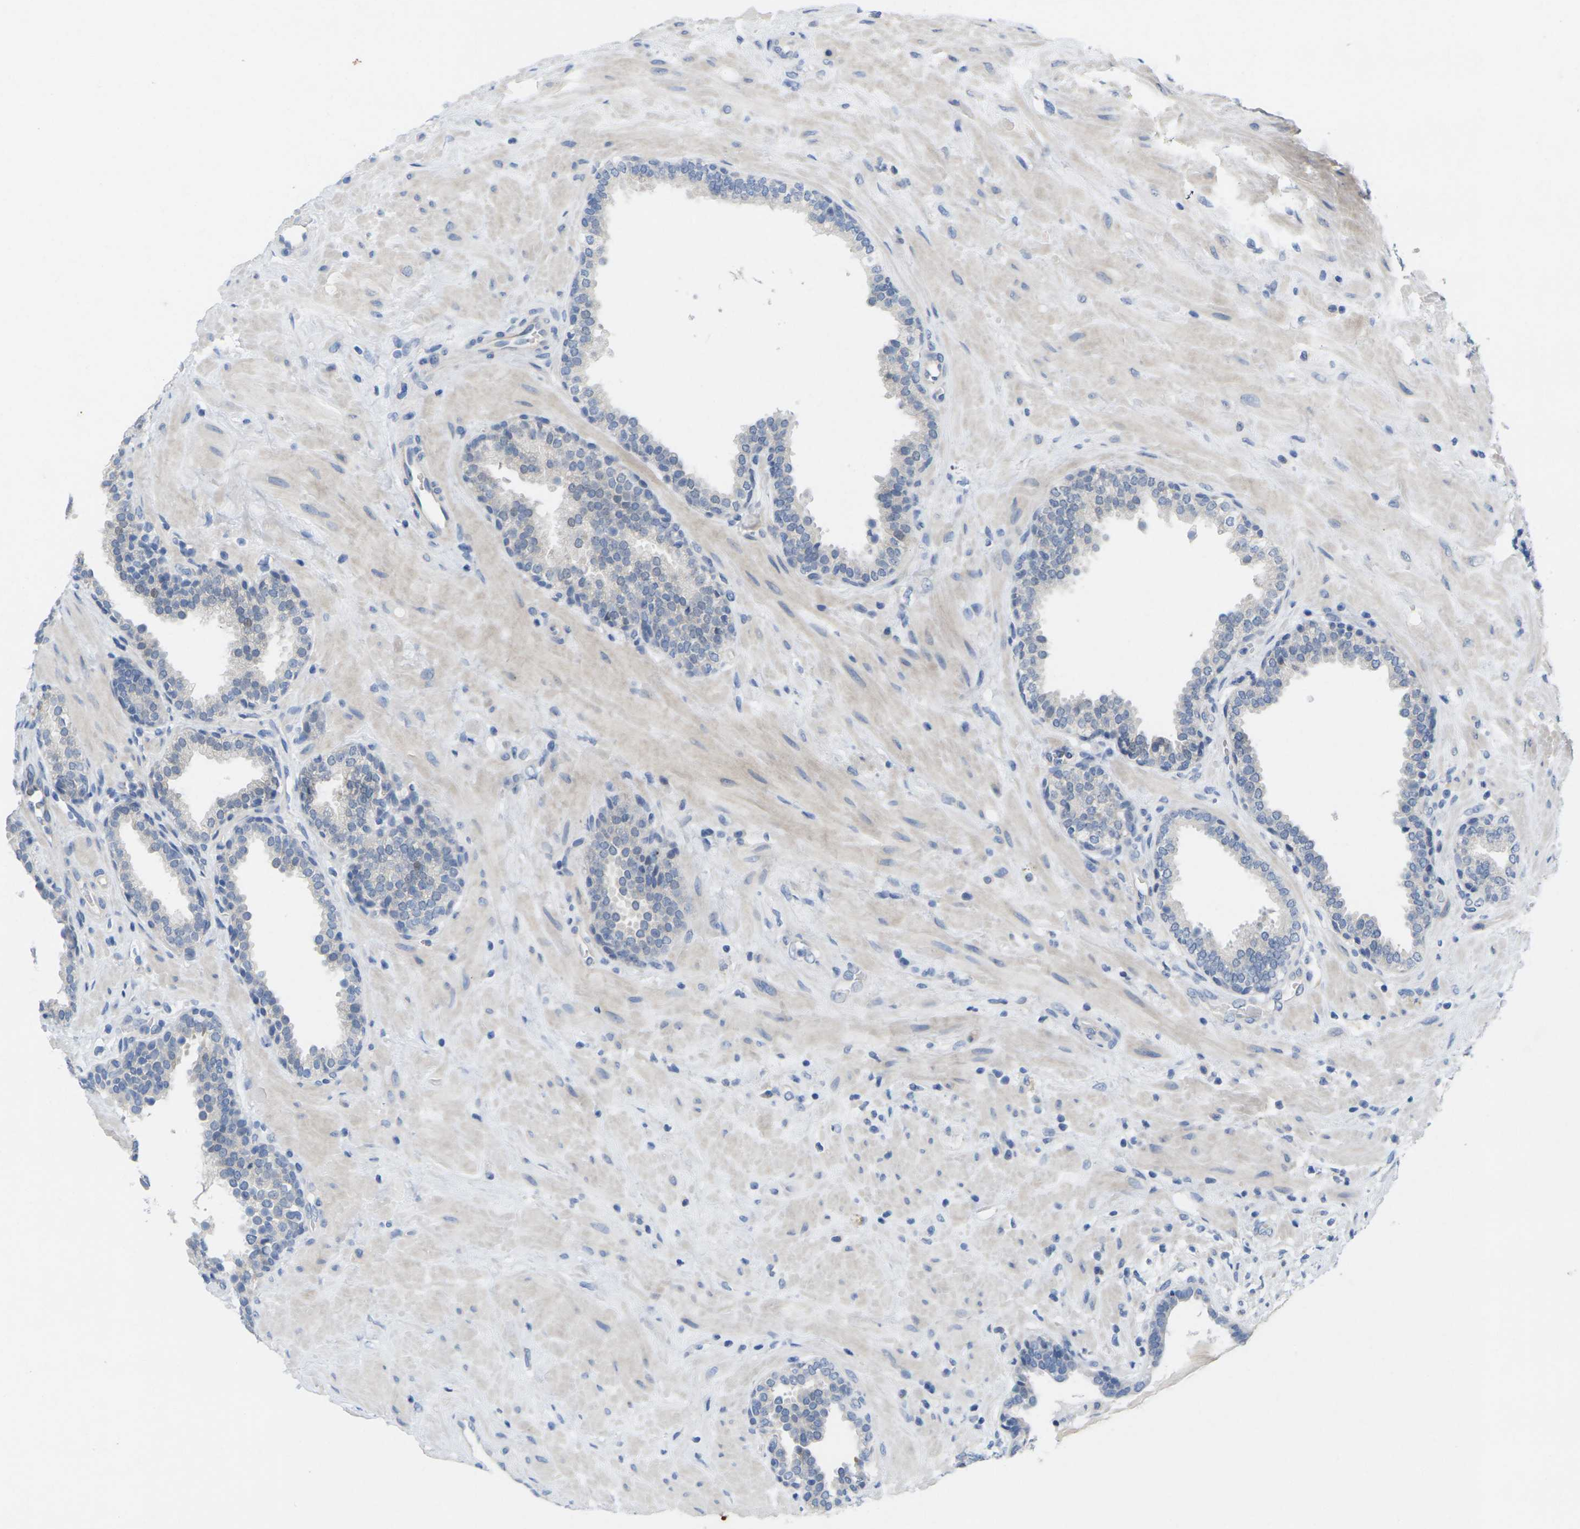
{"staining": {"intensity": "negative", "quantity": "none", "location": "none"}, "tissue": "prostate", "cell_type": "Glandular cells", "image_type": "normal", "snomed": [{"axis": "morphology", "description": "Normal tissue, NOS"}, {"axis": "topography", "description": "Prostate"}], "caption": "Image shows no protein staining in glandular cells of benign prostate. (DAB (3,3'-diaminobenzidine) immunohistochemistry (IHC), high magnification).", "gene": "TNNI3", "patient": {"sex": "male", "age": 51}}